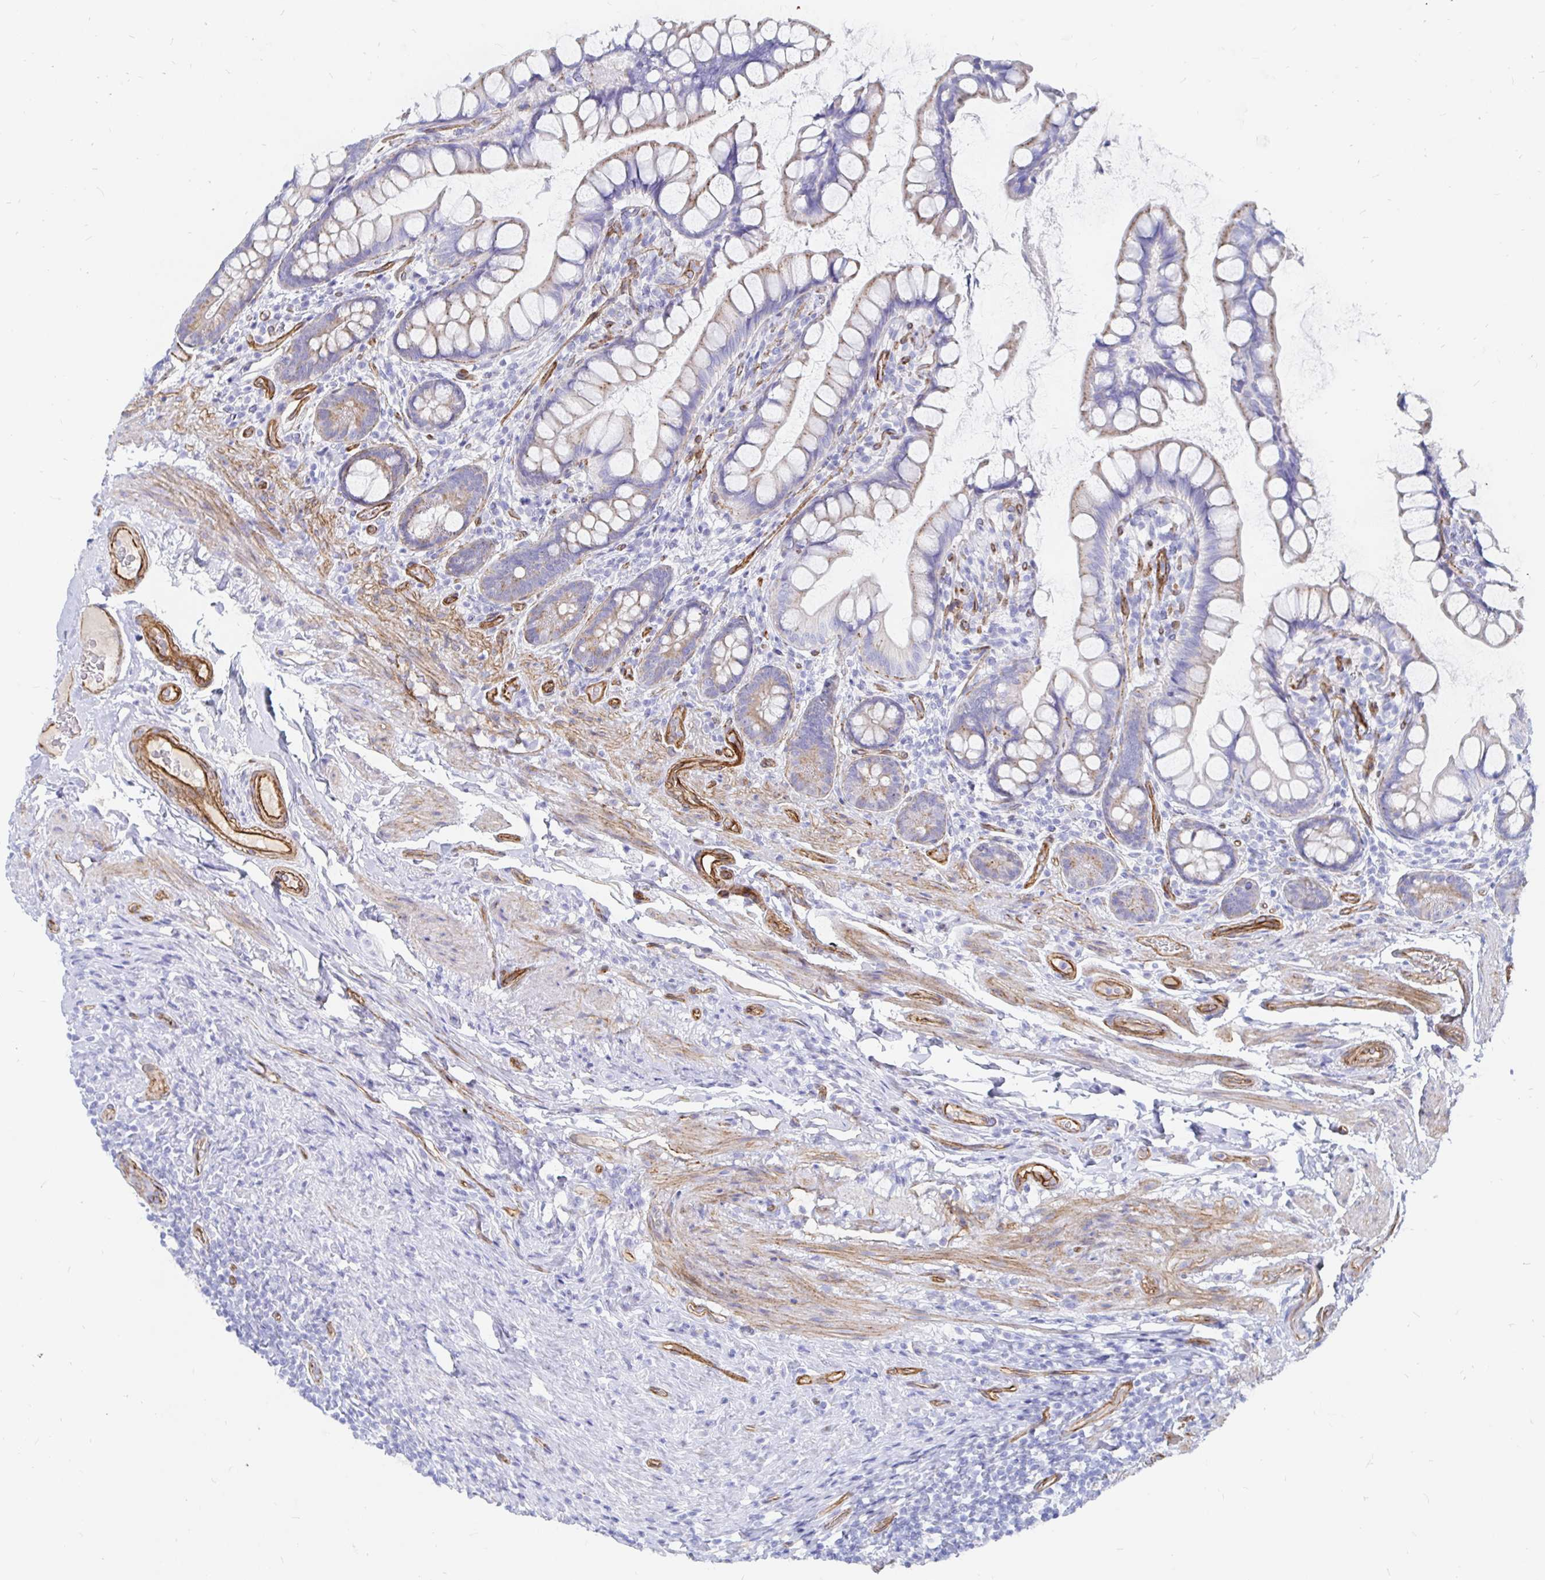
{"staining": {"intensity": "moderate", "quantity": "25%-75%", "location": "cytoplasmic/membranous"}, "tissue": "small intestine", "cell_type": "Glandular cells", "image_type": "normal", "snomed": [{"axis": "morphology", "description": "Normal tissue, NOS"}, {"axis": "topography", "description": "Small intestine"}], "caption": "IHC of benign human small intestine exhibits medium levels of moderate cytoplasmic/membranous expression in approximately 25%-75% of glandular cells.", "gene": "COX16", "patient": {"sex": "male", "age": 70}}